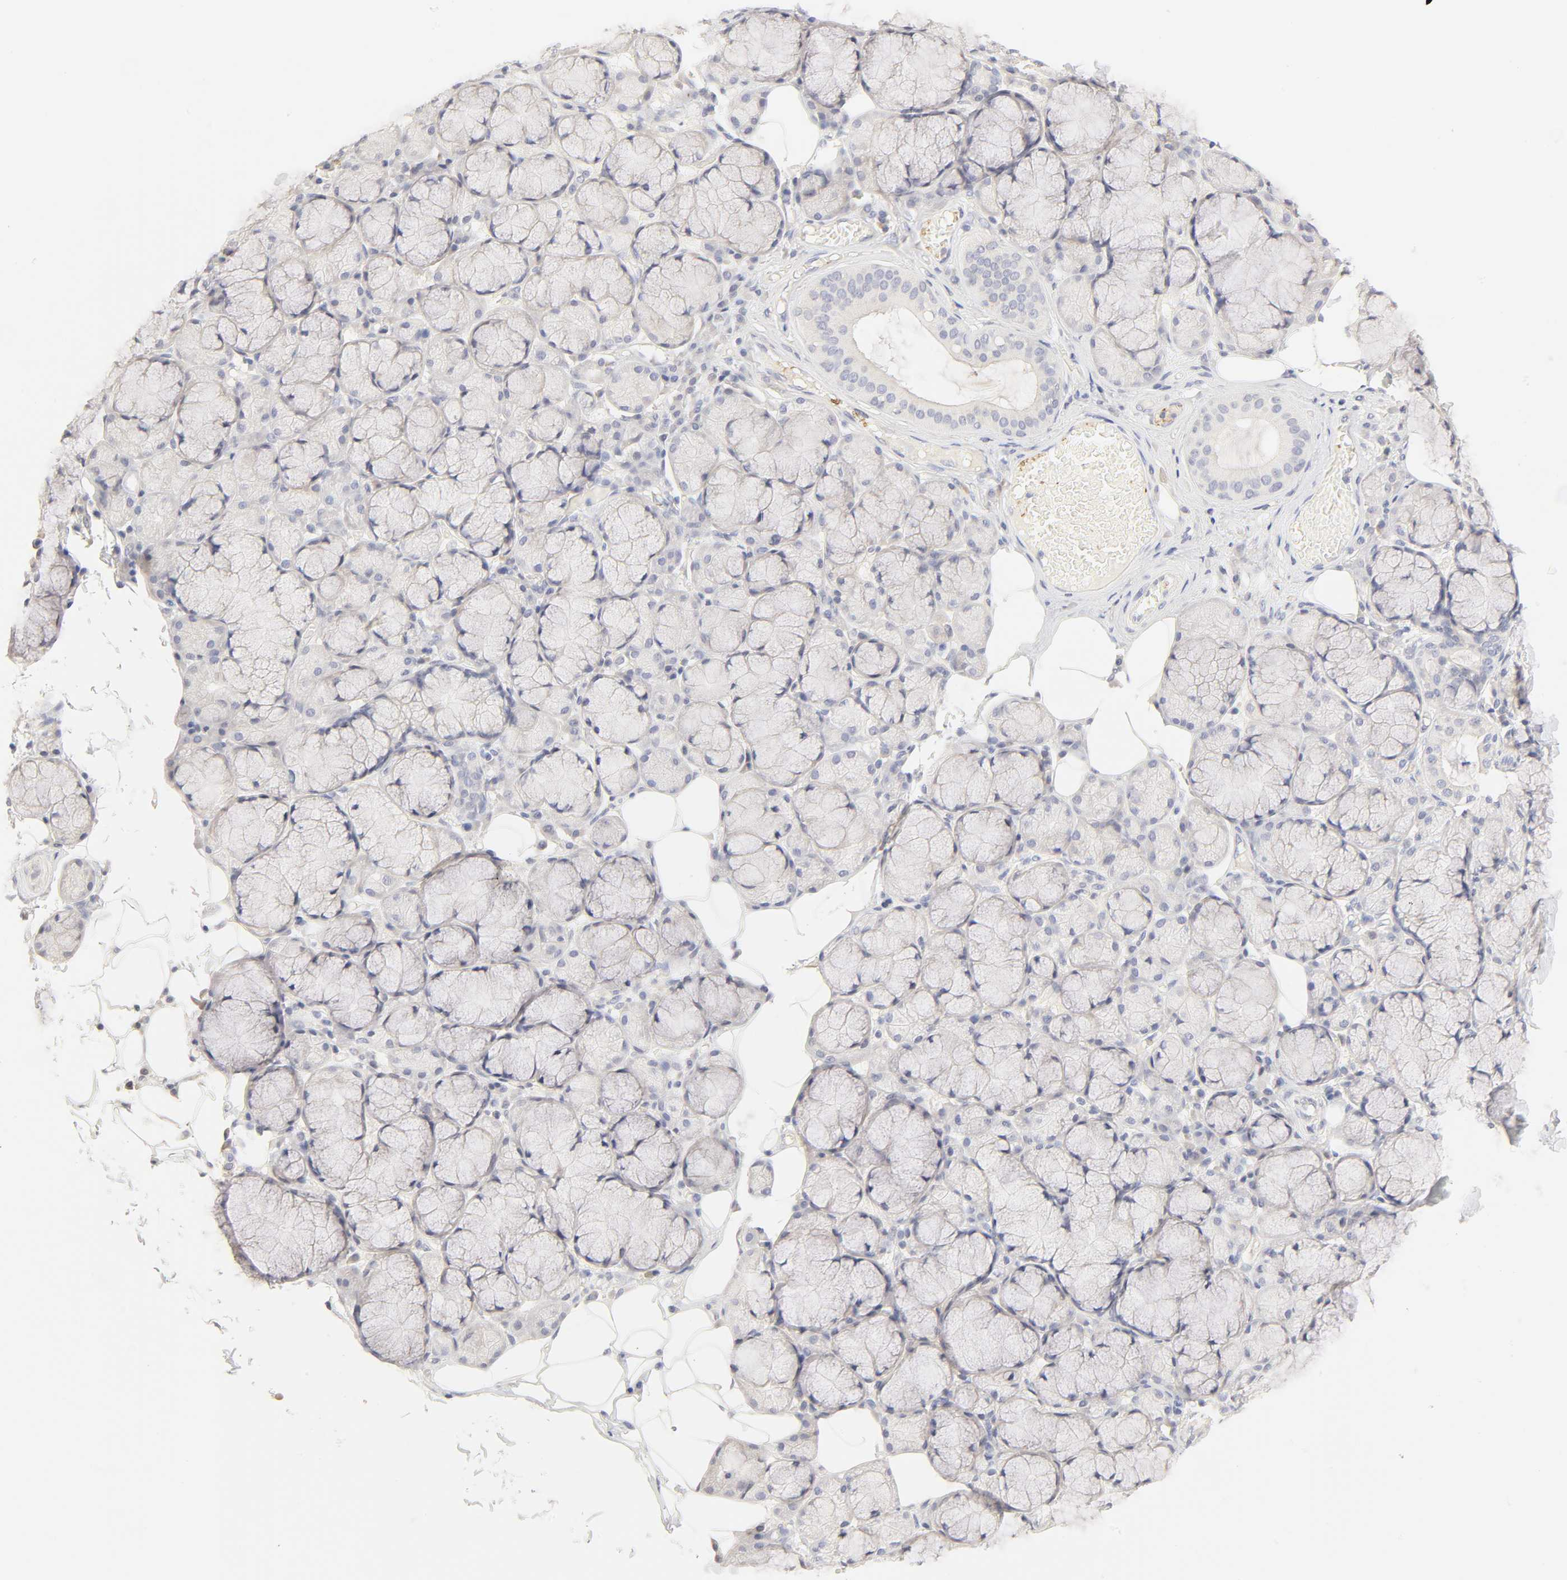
{"staining": {"intensity": "weak", "quantity": "25%-75%", "location": "cytoplasmic/membranous"}, "tissue": "salivary gland", "cell_type": "Glandular cells", "image_type": "normal", "snomed": [{"axis": "morphology", "description": "Normal tissue, NOS"}, {"axis": "topography", "description": "Skeletal muscle"}, {"axis": "topography", "description": "Oral tissue"}, {"axis": "topography", "description": "Salivary gland"}, {"axis": "topography", "description": "Peripheral nerve tissue"}], "caption": "Immunohistochemistry (IHC) (DAB) staining of normal salivary gland demonstrates weak cytoplasmic/membranous protein positivity in approximately 25%-75% of glandular cells. The staining is performed using DAB brown chromogen to label protein expression. The nuclei are counter-stained blue using hematoxylin.", "gene": "CYP4B1", "patient": {"sex": "male", "age": 54}}